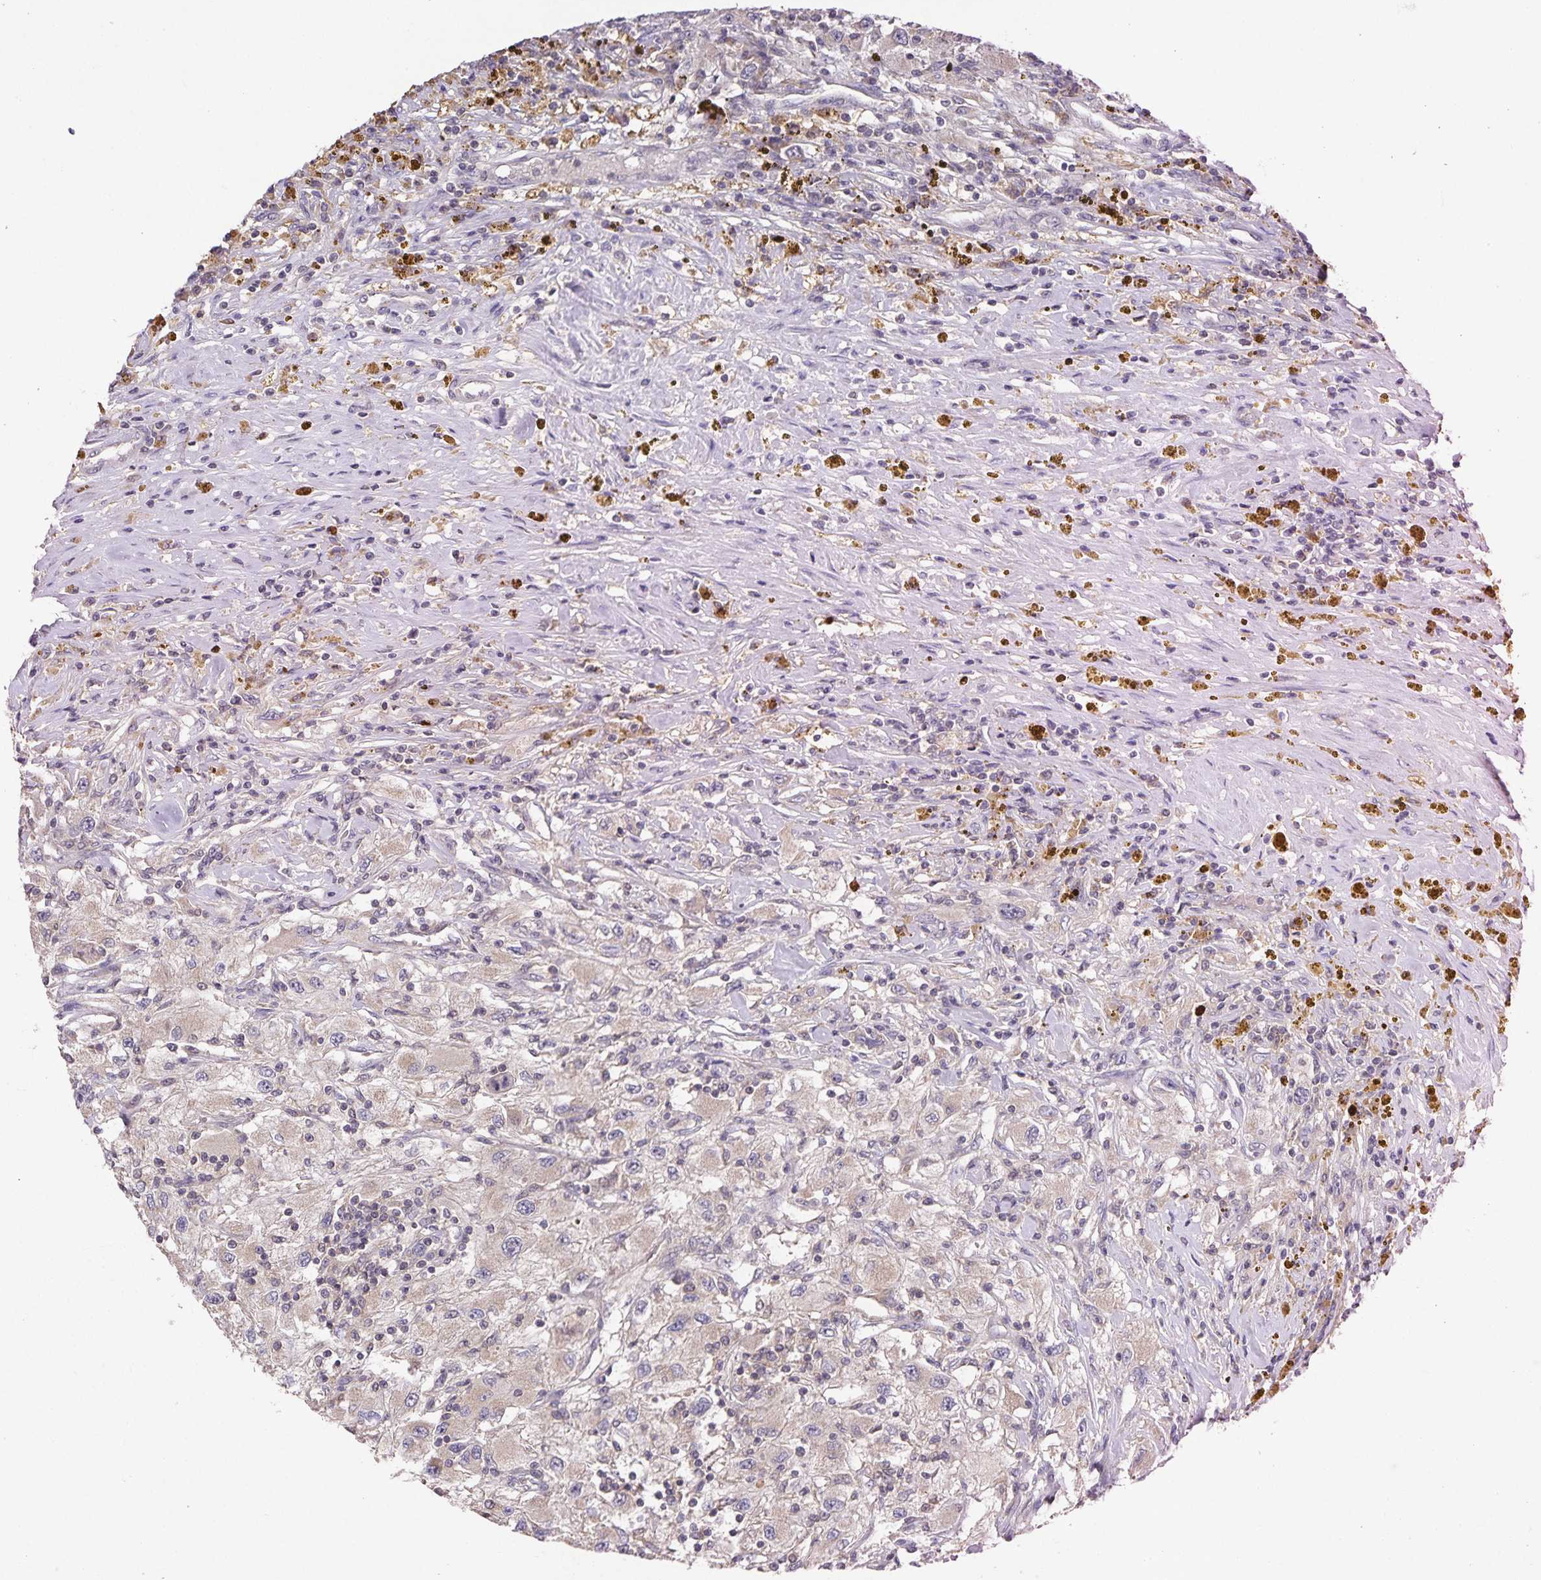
{"staining": {"intensity": "weak", "quantity": "25%-75%", "location": "cytoplasmic/membranous"}, "tissue": "renal cancer", "cell_type": "Tumor cells", "image_type": "cancer", "snomed": [{"axis": "morphology", "description": "Adenocarcinoma, NOS"}, {"axis": "topography", "description": "Kidney"}], "caption": "This is an image of immunohistochemistry staining of adenocarcinoma (renal), which shows weak staining in the cytoplasmic/membranous of tumor cells.", "gene": "HEPN1", "patient": {"sex": "female", "age": 67}}